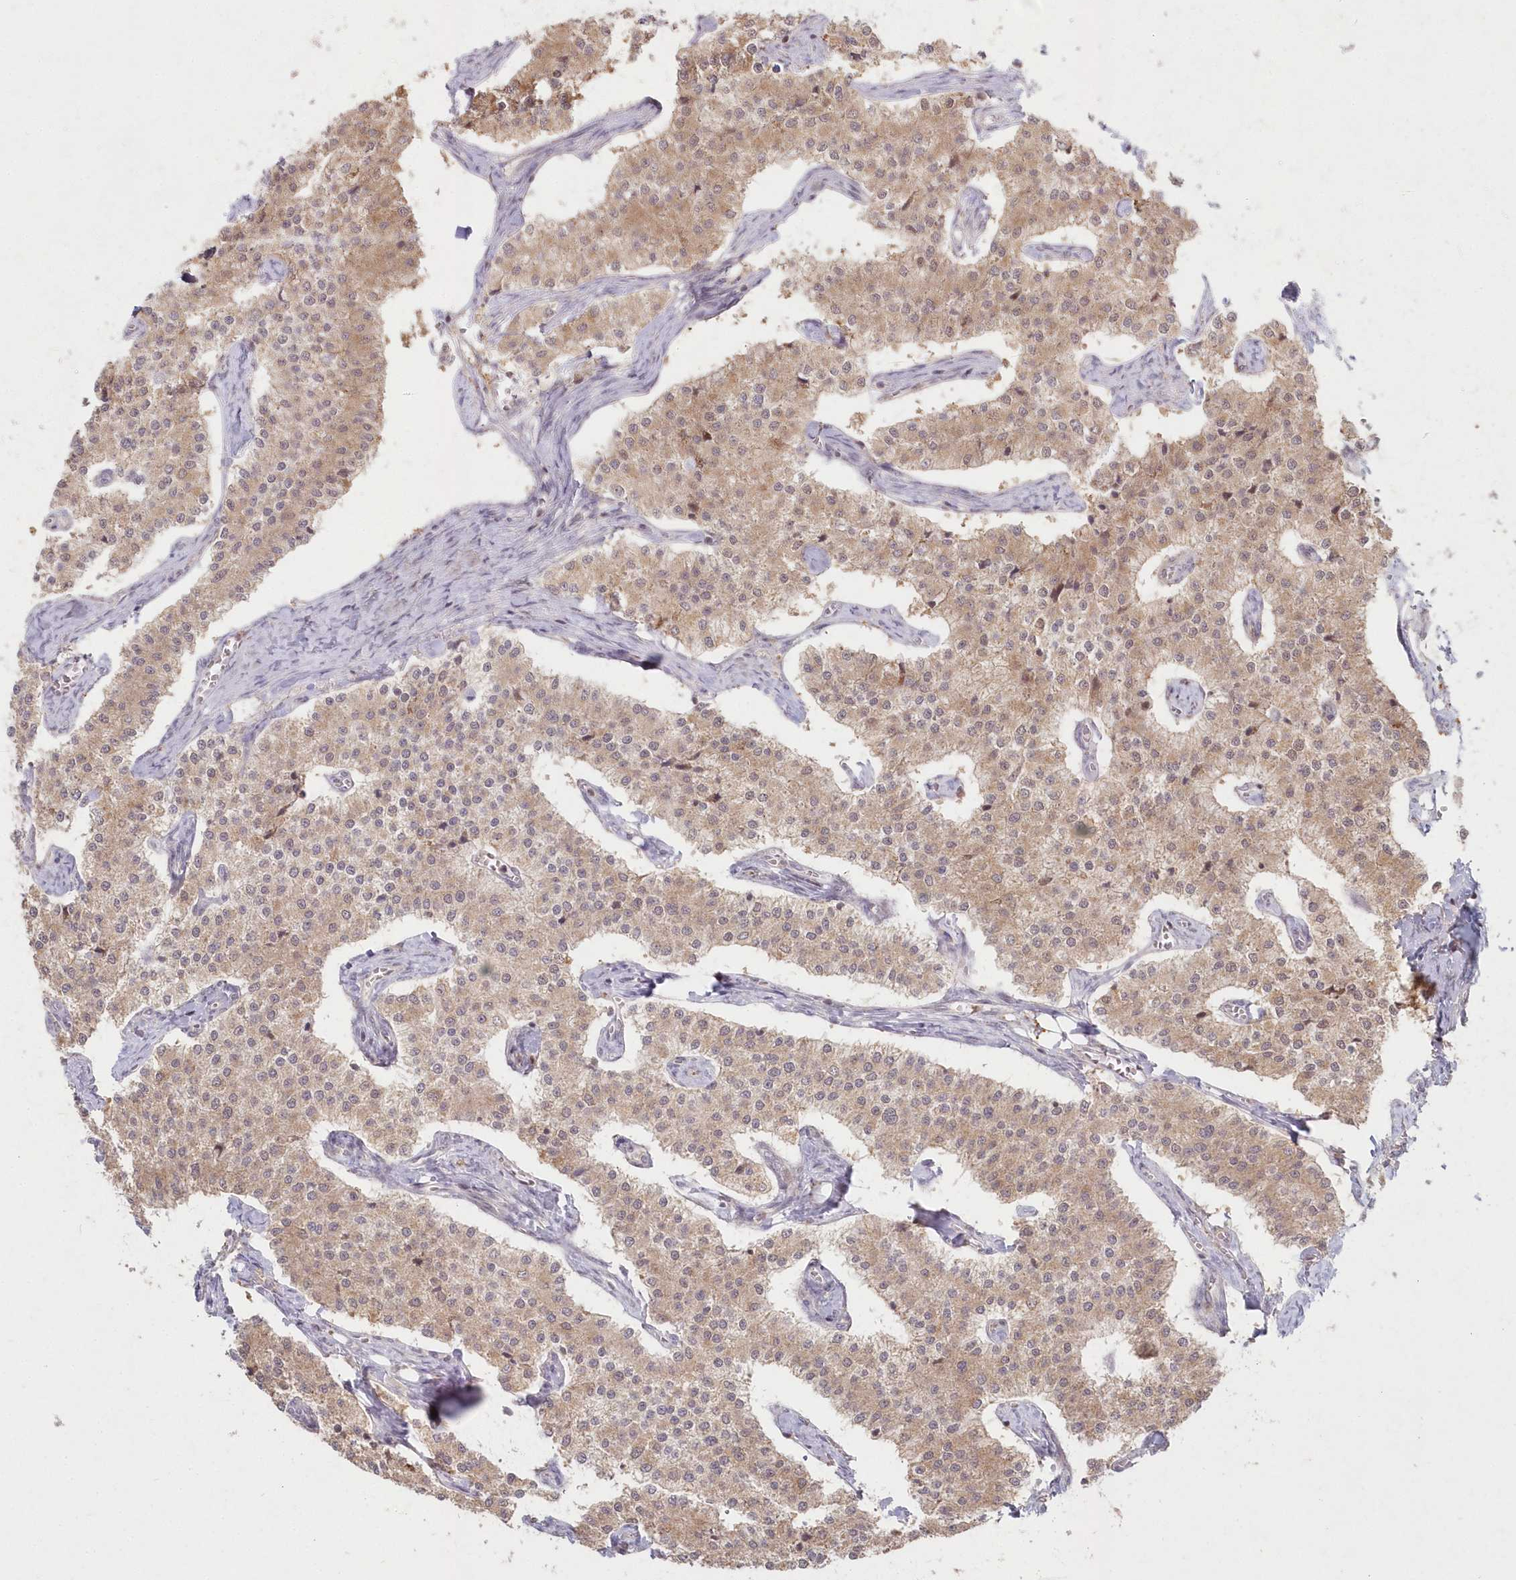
{"staining": {"intensity": "weak", "quantity": ">75%", "location": "cytoplasmic/membranous"}, "tissue": "carcinoid", "cell_type": "Tumor cells", "image_type": "cancer", "snomed": [{"axis": "morphology", "description": "Carcinoid, malignant, NOS"}, {"axis": "topography", "description": "Colon"}], "caption": "A photomicrograph showing weak cytoplasmic/membranous staining in approximately >75% of tumor cells in carcinoid, as visualized by brown immunohistochemical staining.", "gene": "ASCC1", "patient": {"sex": "female", "age": 52}}